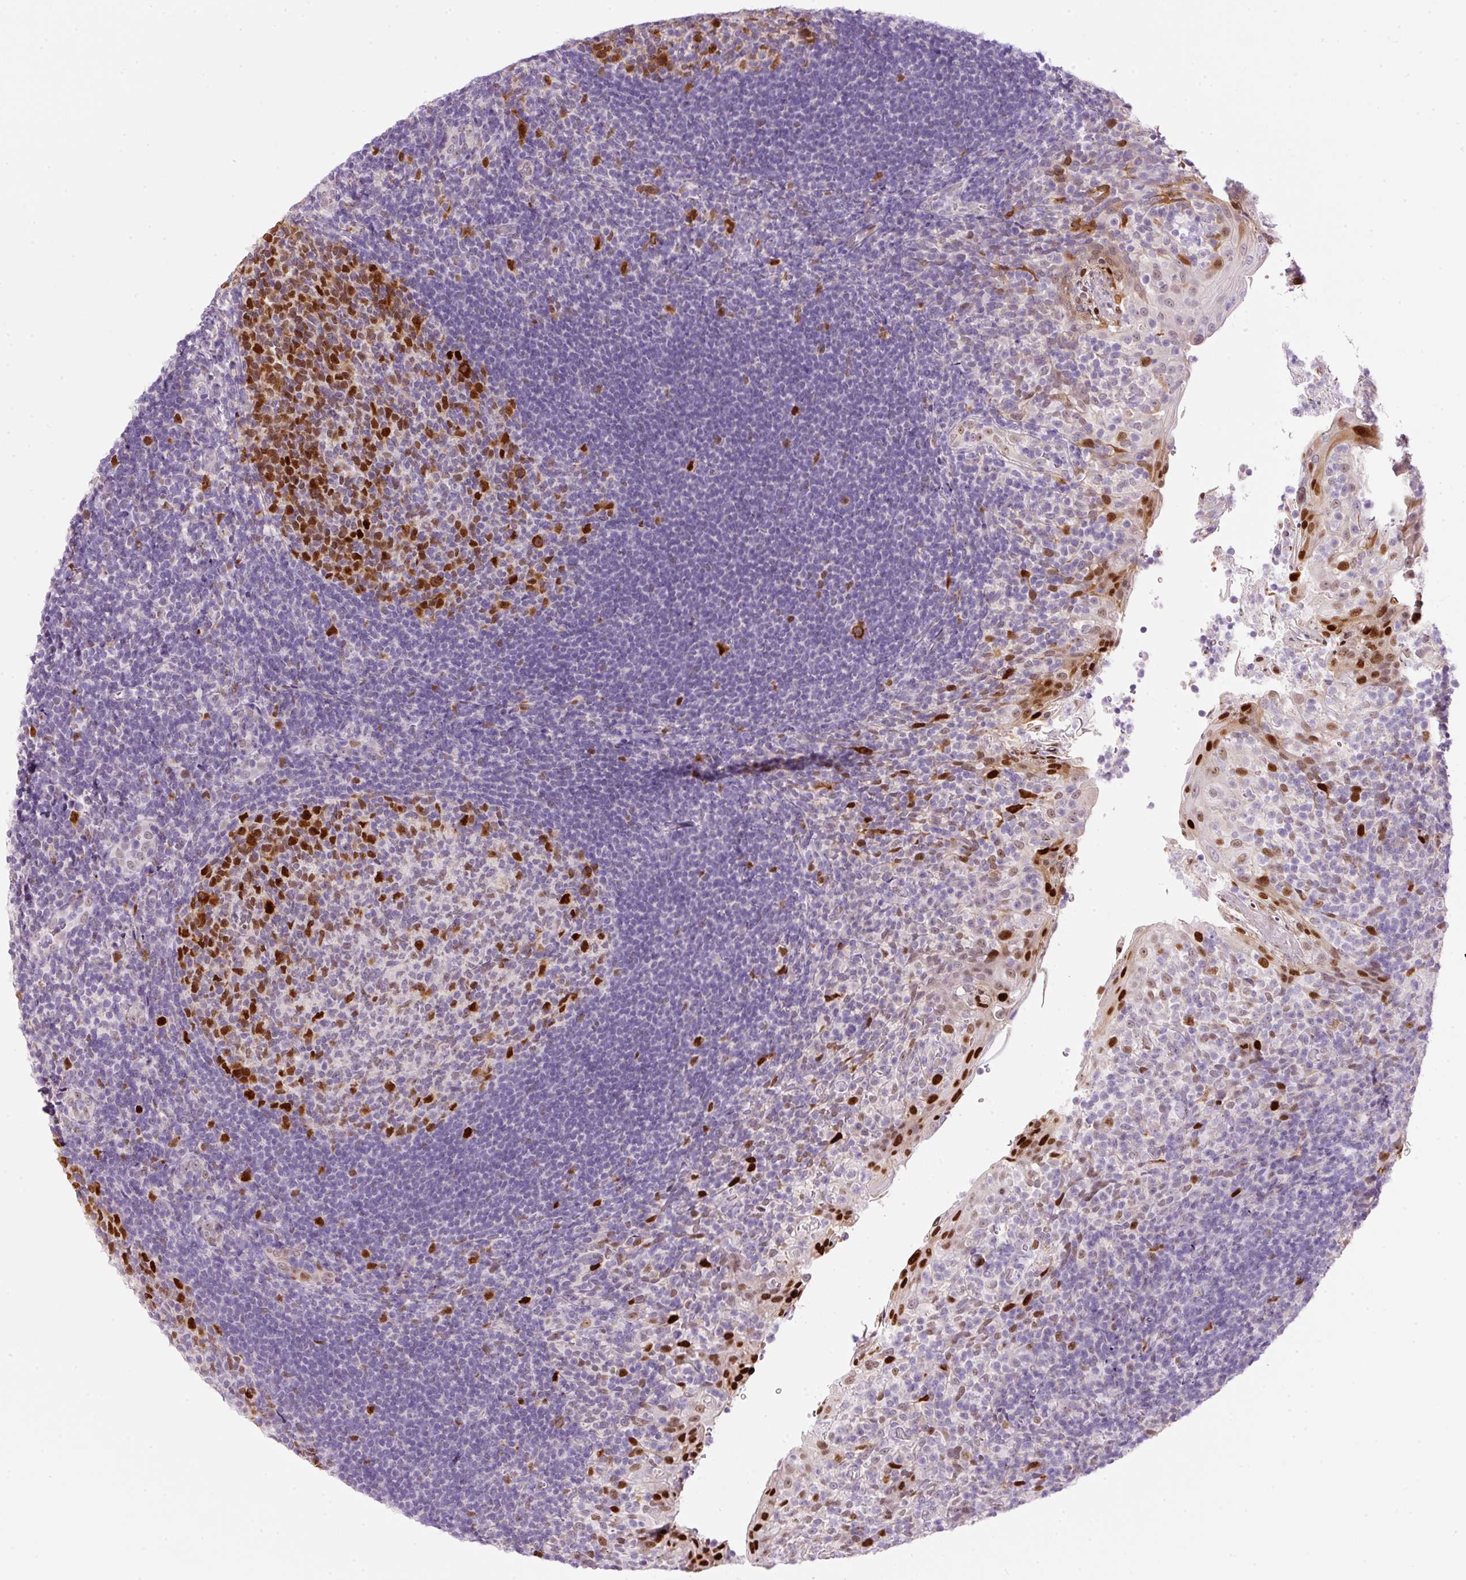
{"staining": {"intensity": "strong", "quantity": "25%-75%", "location": "nuclear"}, "tissue": "tonsil", "cell_type": "Germinal center cells", "image_type": "normal", "snomed": [{"axis": "morphology", "description": "Normal tissue, NOS"}, {"axis": "topography", "description": "Tonsil"}], "caption": "Immunohistochemical staining of benign tonsil demonstrates high levels of strong nuclear expression in approximately 25%-75% of germinal center cells. (Stains: DAB (3,3'-diaminobenzidine) in brown, nuclei in blue, Microscopy: brightfield microscopy at high magnification).", "gene": "KPNA2", "patient": {"sex": "female", "age": 10}}